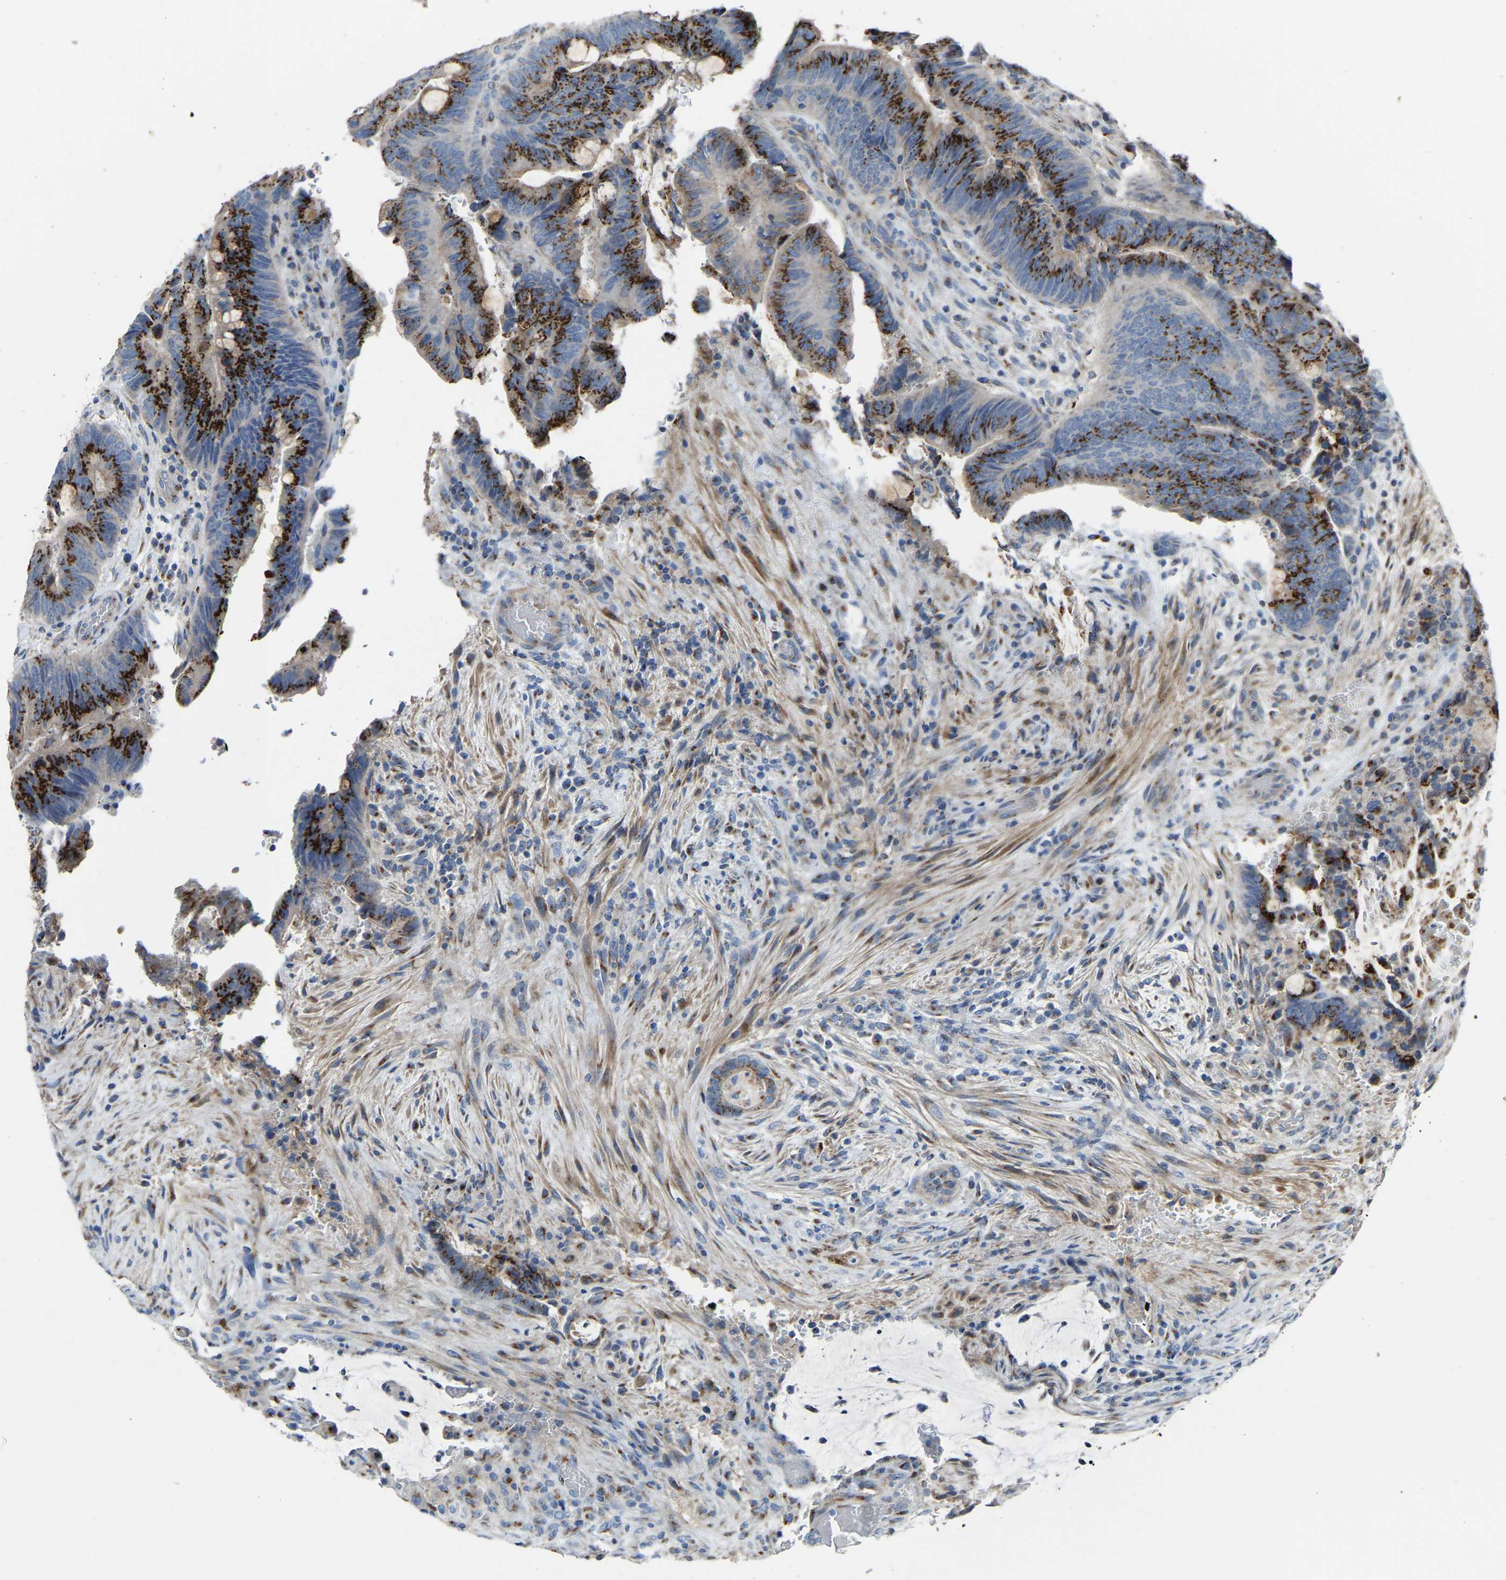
{"staining": {"intensity": "strong", "quantity": ">75%", "location": "cytoplasmic/membranous"}, "tissue": "colorectal cancer", "cell_type": "Tumor cells", "image_type": "cancer", "snomed": [{"axis": "morphology", "description": "Normal tissue, NOS"}, {"axis": "morphology", "description": "Adenocarcinoma, NOS"}, {"axis": "topography", "description": "Rectum"}, {"axis": "topography", "description": "Peripheral nerve tissue"}], "caption": "Protein expression analysis of colorectal adenocarcinoma shows strong cytoplasmic/membranous positivity in about >75% of tumor cells.", "gene": "CANT1", "patient": {"sex": "male", "age": 92}}